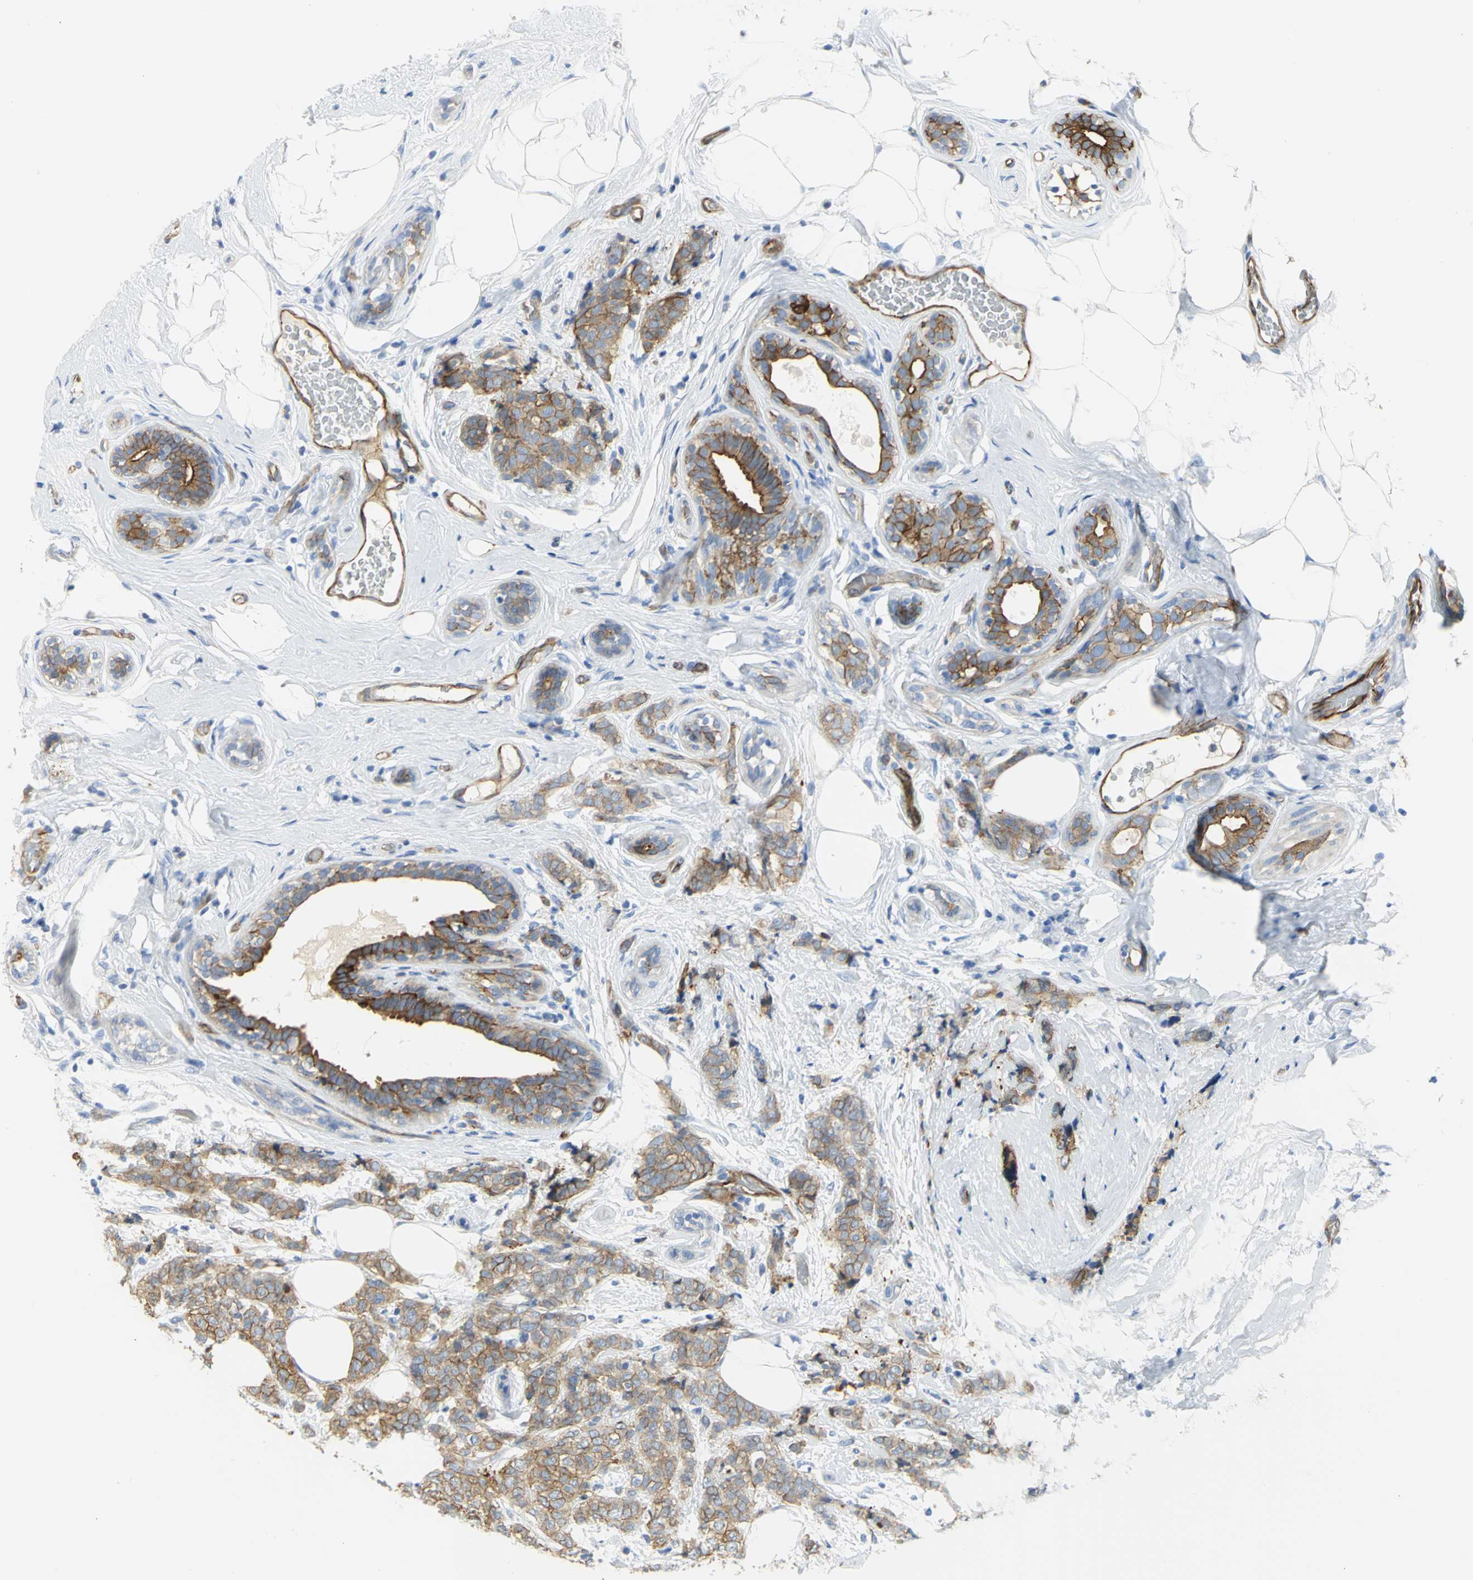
{"staining": {"intensity": "strong", "quantity": ">75%", "location": "cytoplasmic/membranous"}, "tissue": "breast cancer", "cell_type": "Tumor cells", "image_type": "cancer", "snomed": [{"axis": "morphology", "description": "Lobular carcinoma"}, {"axis": "topography", "description": "Breast"}], "caption": "Tumor cells demonstrate high levels of strong cytoplasmic/membranous staining in approximately >75% of cells in breast lobular carcinoma.", "gene": "FLNB", "patient": {"sex": "female", "age": 60}}